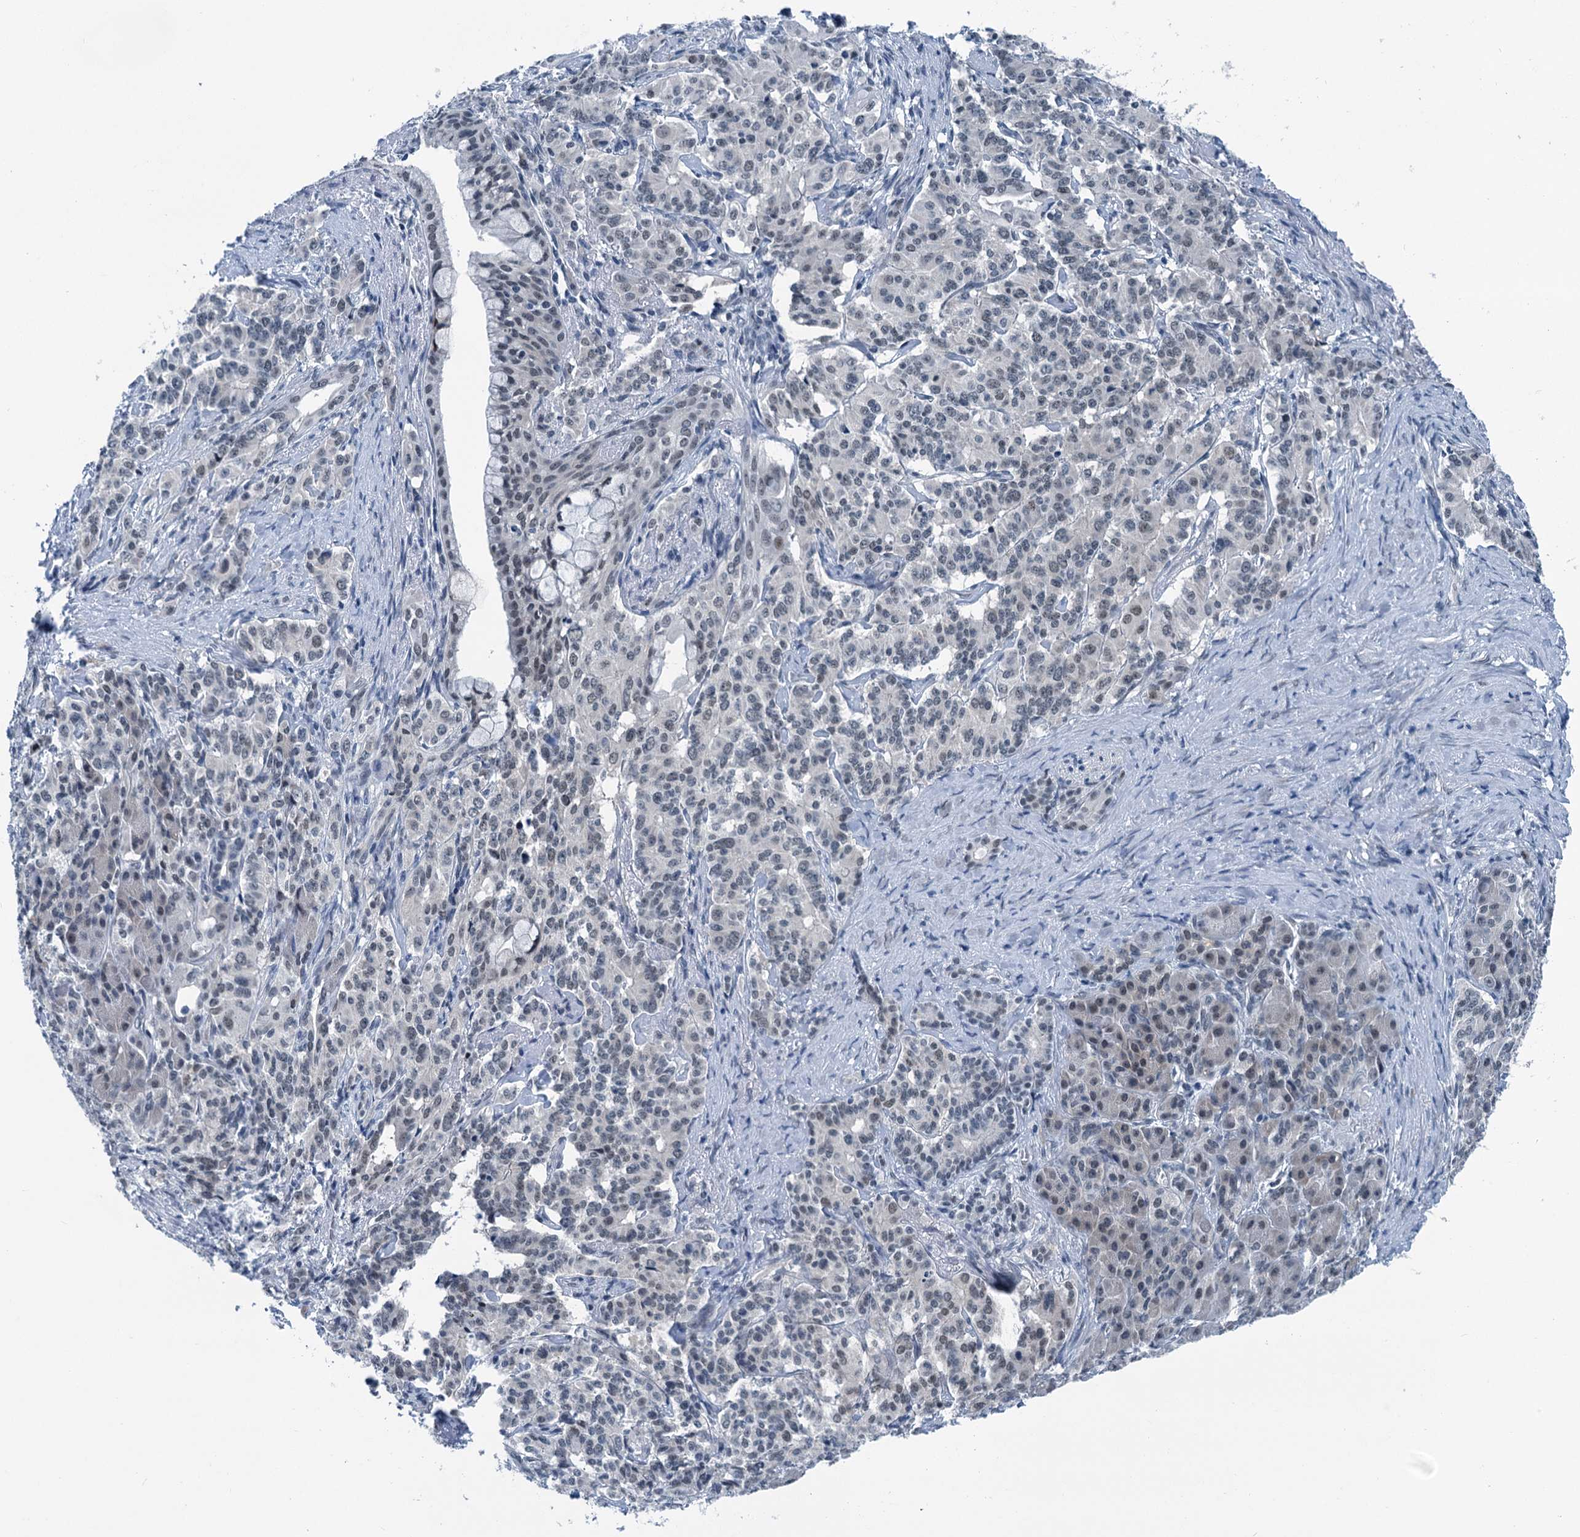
{"staining": {"intensity": "weak", "quantity": "<25%", "location": "nuclear"}, "tissue": "pancreatic cancer", "cell_type": "Tumor cells", "image_type": "cancer", "snomed": [{"axis": "morphology", "description": "Adenocarcinoma, NOS"}, {"axis": "topography", "description": "Pancreas"}], "caption": "An IHC image of pancreatic cancer (adenocarcinoma) is shown. There is no staining in tumor cells of pancreatic cancer (adenocarcinoma).", "gene": "TRPT1", "patient": {"sex": "female", "age": 74}}